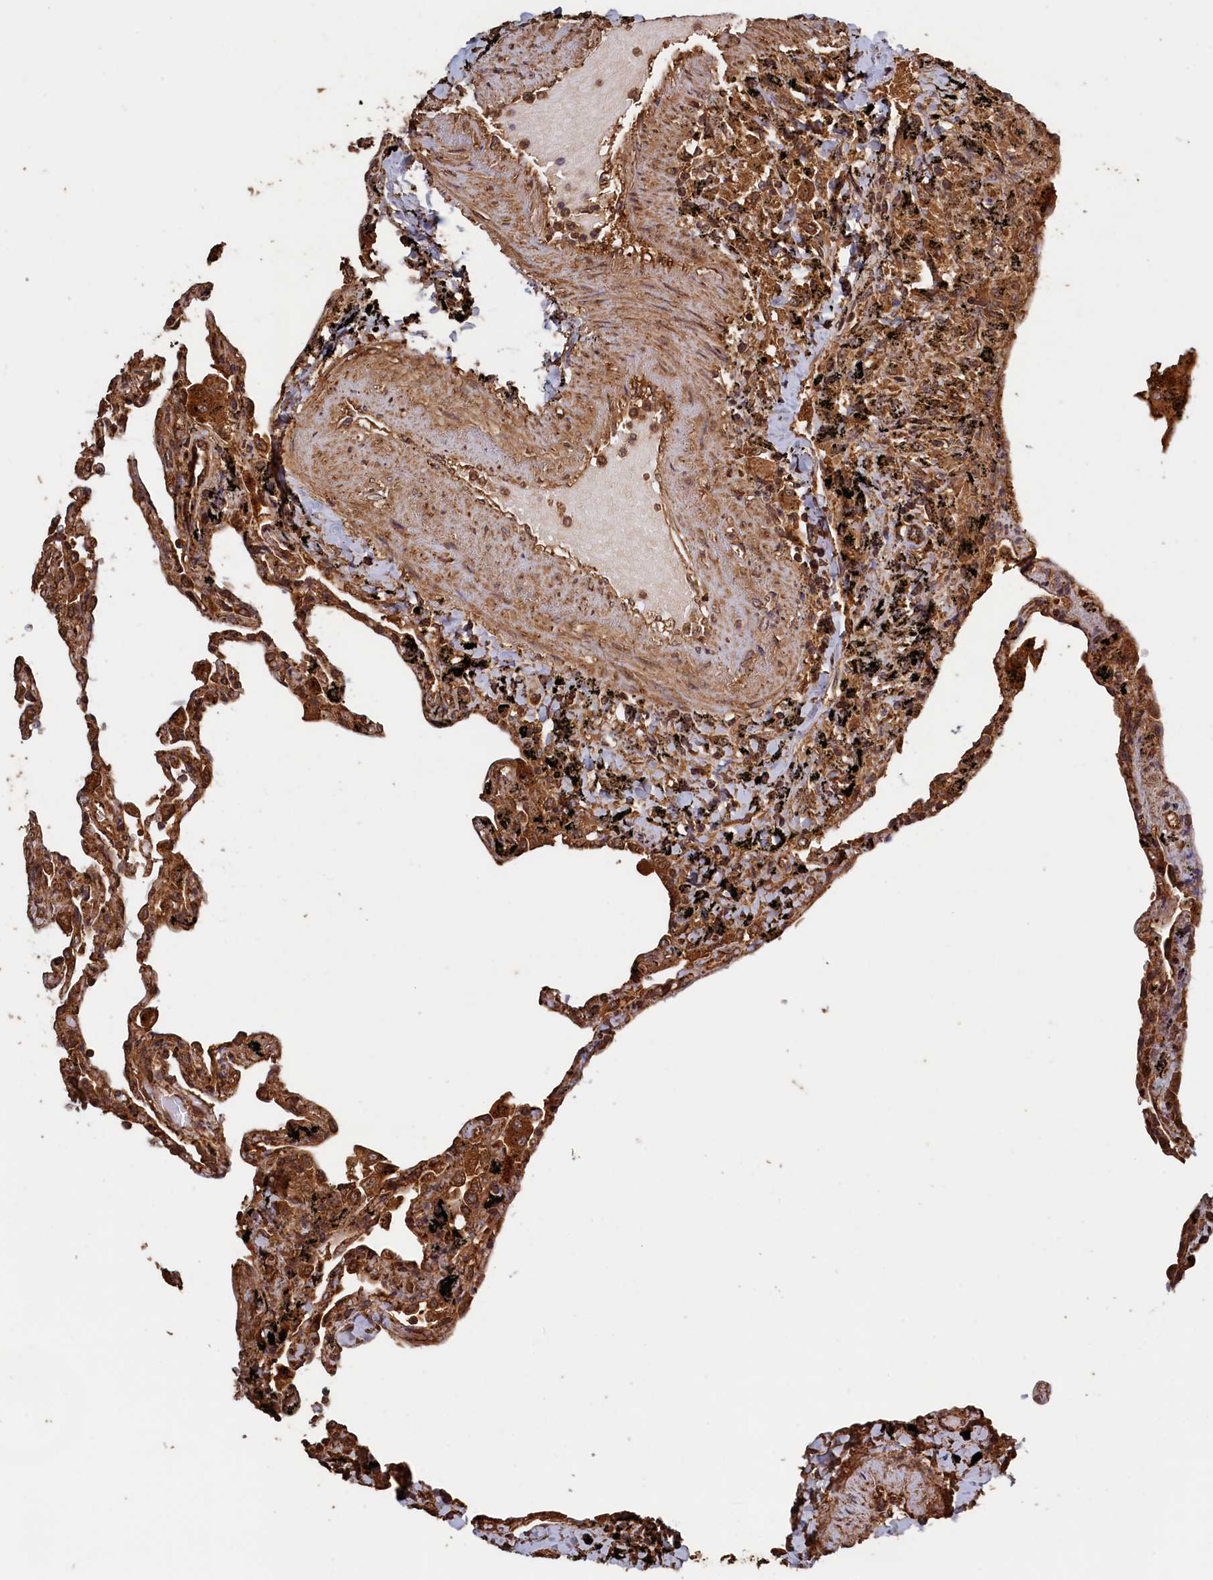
{"staining": {"intensity": "strong", "quantity": ">75%", "location": "cytoplasmic/membranous"}, "tissue": "lung", "cell_type": "Alveolar cells", "image_type": "normal", "snomed": [{"axis": "morphology", "description": "Normal tissue, NOS"}, {"axis": "topography", "description": "Lung"}], "caption": "Normal lung was stained to show a protein in brown. There is high levels of strong cytoplasmic/membranous staining in about >75% of alveolar cells.", "gene": "SNX33", "patient": {"sex": "male", "age": 59}}